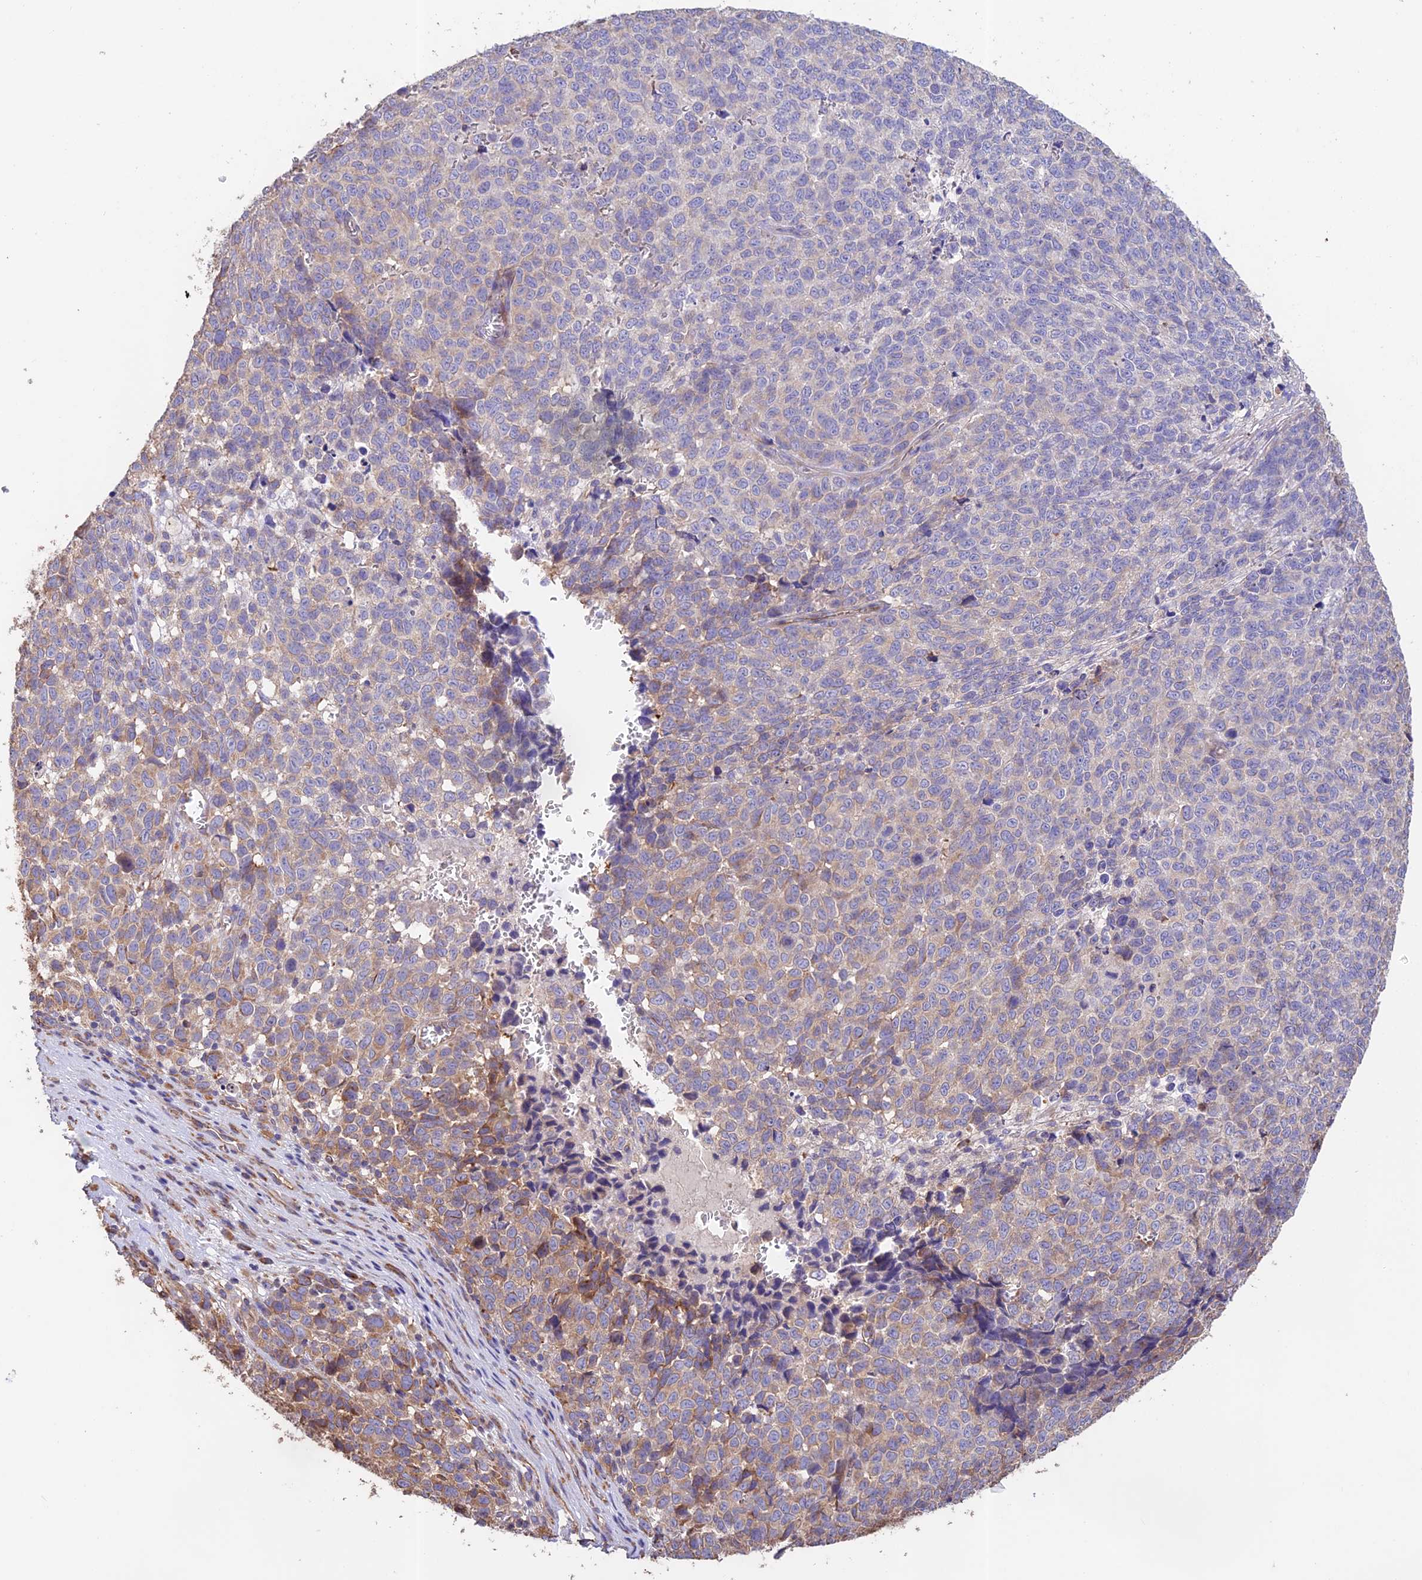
{"staining": {"intensity": "weak", "quantity": "<25%", "location": "cytoplasmic/membranous"}, "tissue": "melanoma", "cell_type": "Tumor cells", "image_type": "cancer", "snomed": [{"axis": "morphology", "description": "Malignant melanoma, NOS"}, {"axis": "topography", "description": "Nose, NOS"}], "caption": "Tumor cells show no significant protein positivity in malignant melanoma. The staining is performed using DAB (3,3'-diaminobenzidine) brown chromogen with nuclei counter-stained in using hematoxylin.", "gene": "EMC3", "patient": {"sex": "female", "age": 48}}